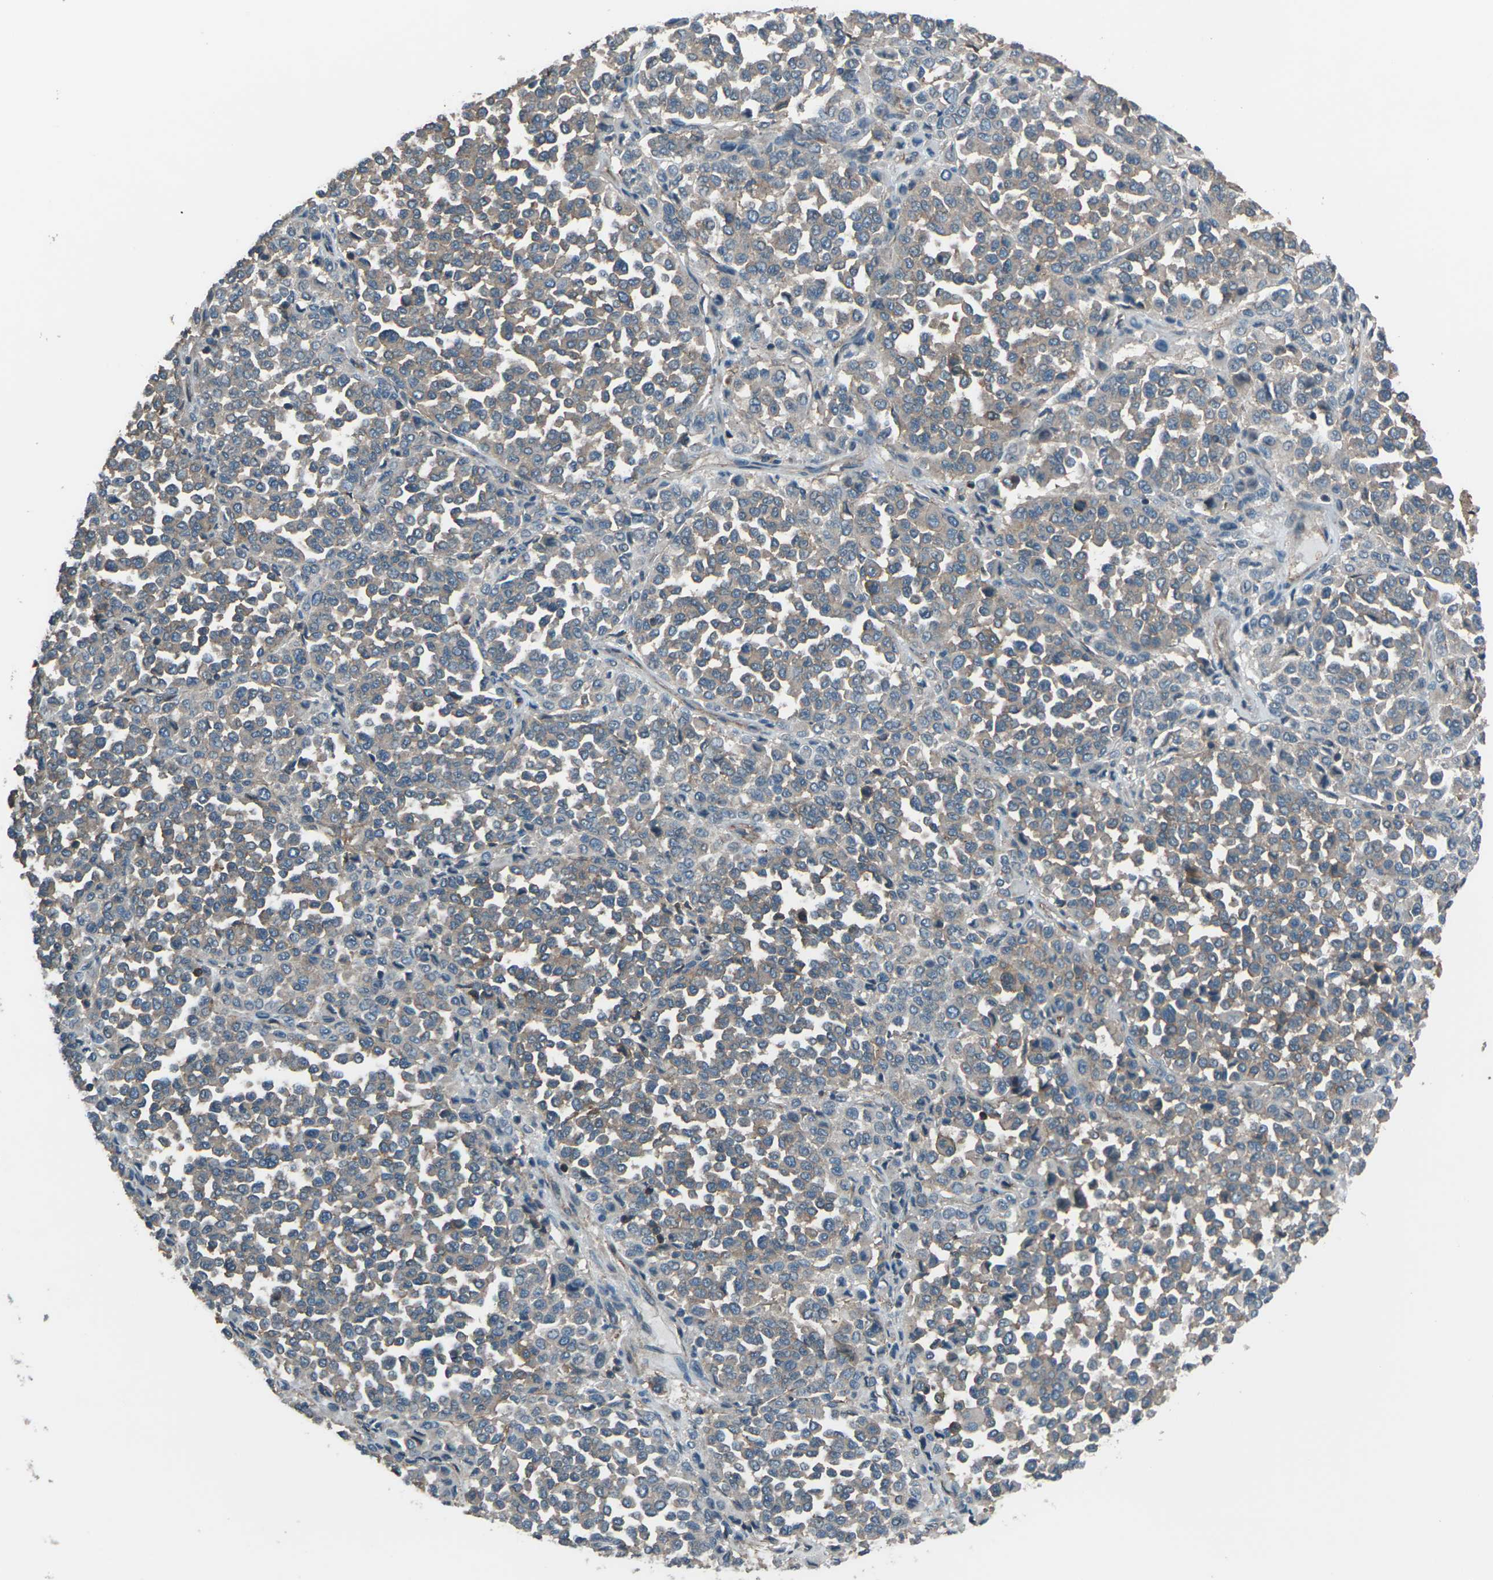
{"staining": {"intensity": "weak", "quantity": "25%-75%", "location": "cytoplasmic/membranous"}, "tissue": "melanoma", "cell_type": "Tumor cells", "image_type": "cancer", "snomed": [{"axis": "morphology", "description": "Malignant melanoma, Metastatic site"}, {"axis": "topography", "description": "Pancreas"}], "caption": "Malignant melanoma (metastatic site) stained with IHC reveals weak cytoplasmic/membranous positivity in approximately 25%-75% of tumor cells.", "gene": "CMTM4", "patient": {"sex": "female", "age": 30}}